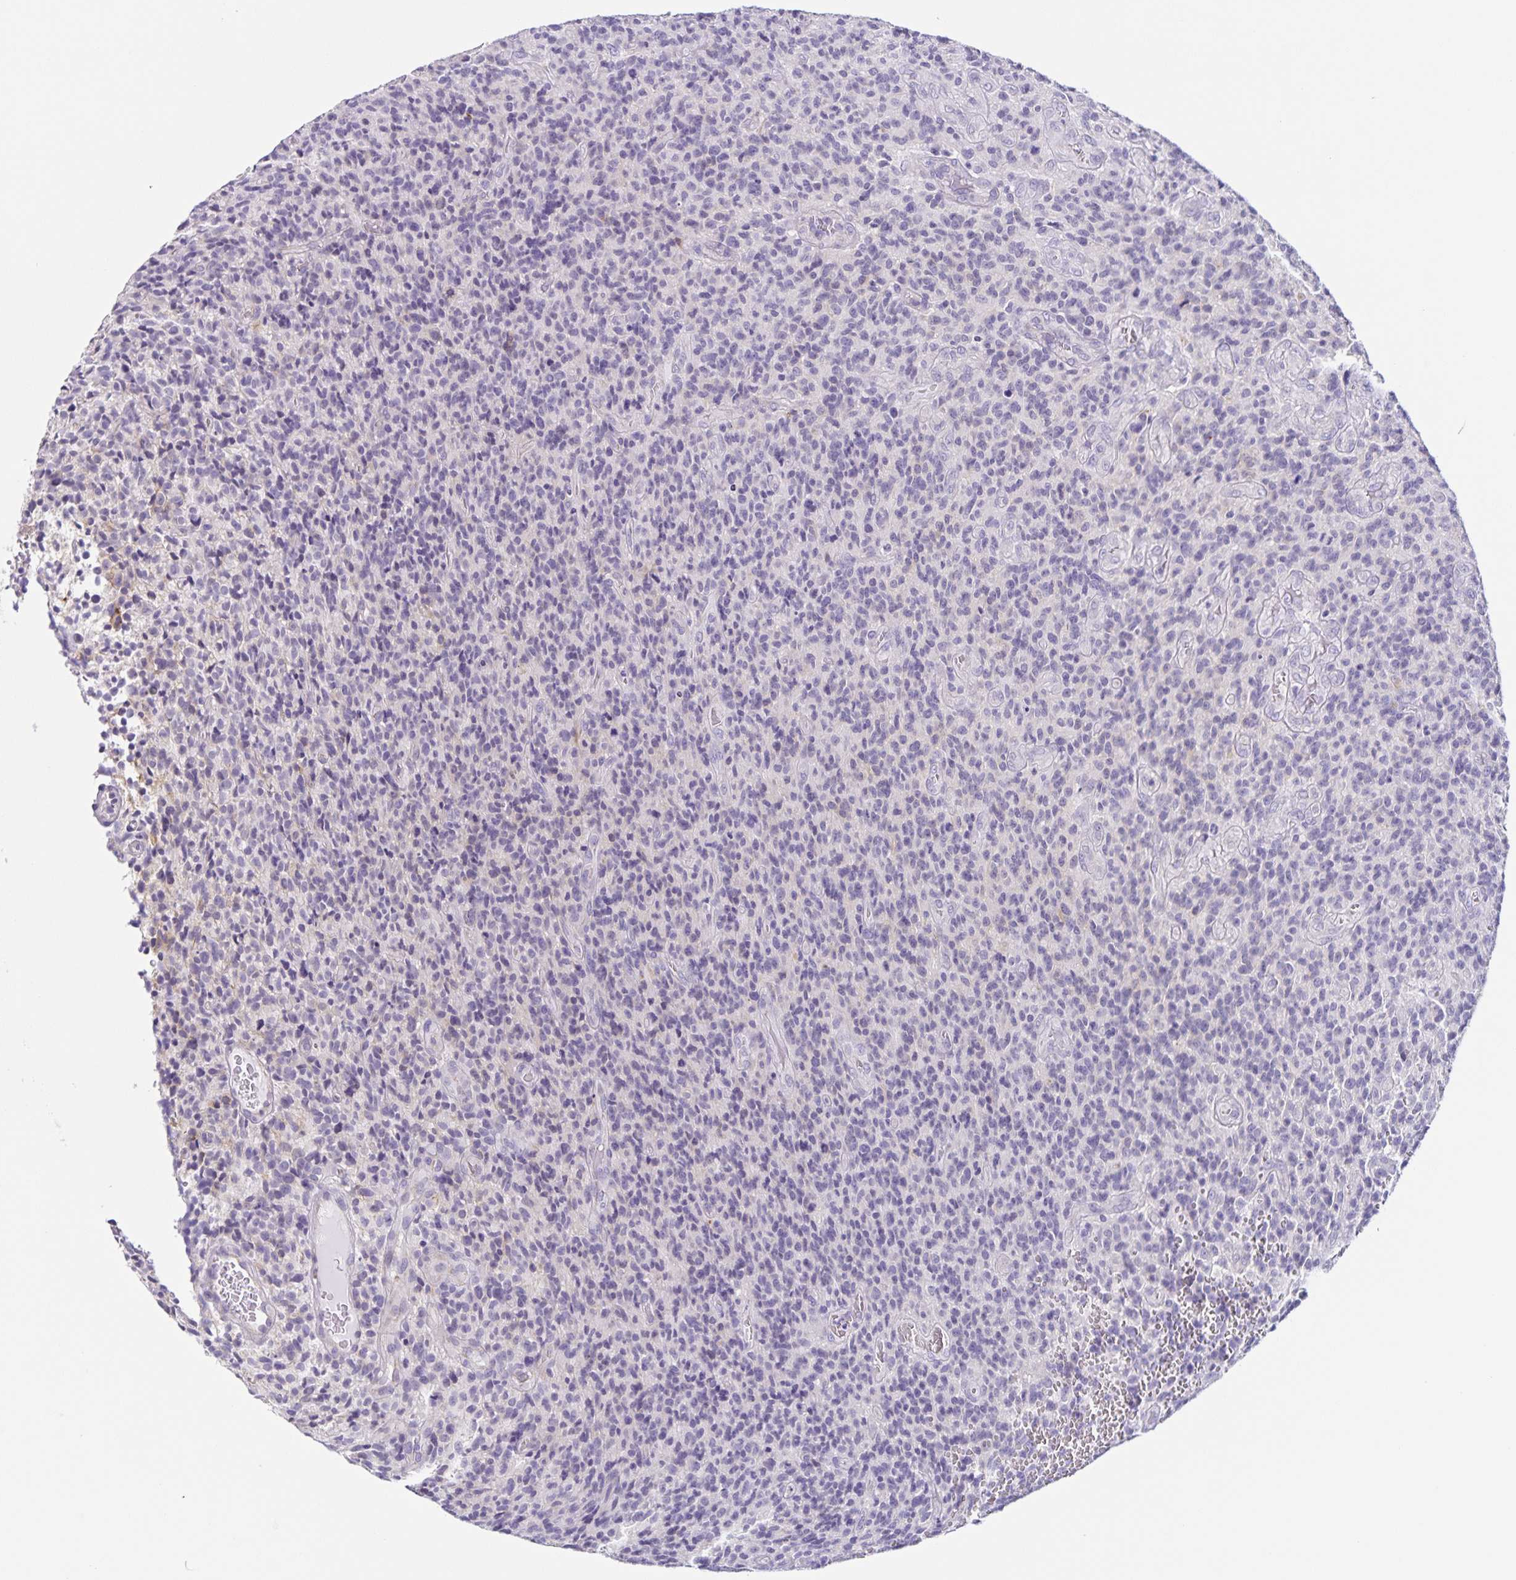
{"staining": {"intensity": "negative", "quantity": "none", "location": "none"}, "tissue": "glioma", "cell_type": "Tumor cells", "image_type": "cancer", "snomed": [{"axis": "morphology", "description": "Glioma, malignant, High grade"}, {"axis": "topography", "description": "Brain"}], "caption": "Malignant glioma (high-grade) was stained to show a protein in brown. There is no significant staining in tumor cells. Nuclei are stained in blue.", "gene": "SLC12A3", "patient": {"sex": "male", "age": 76}}